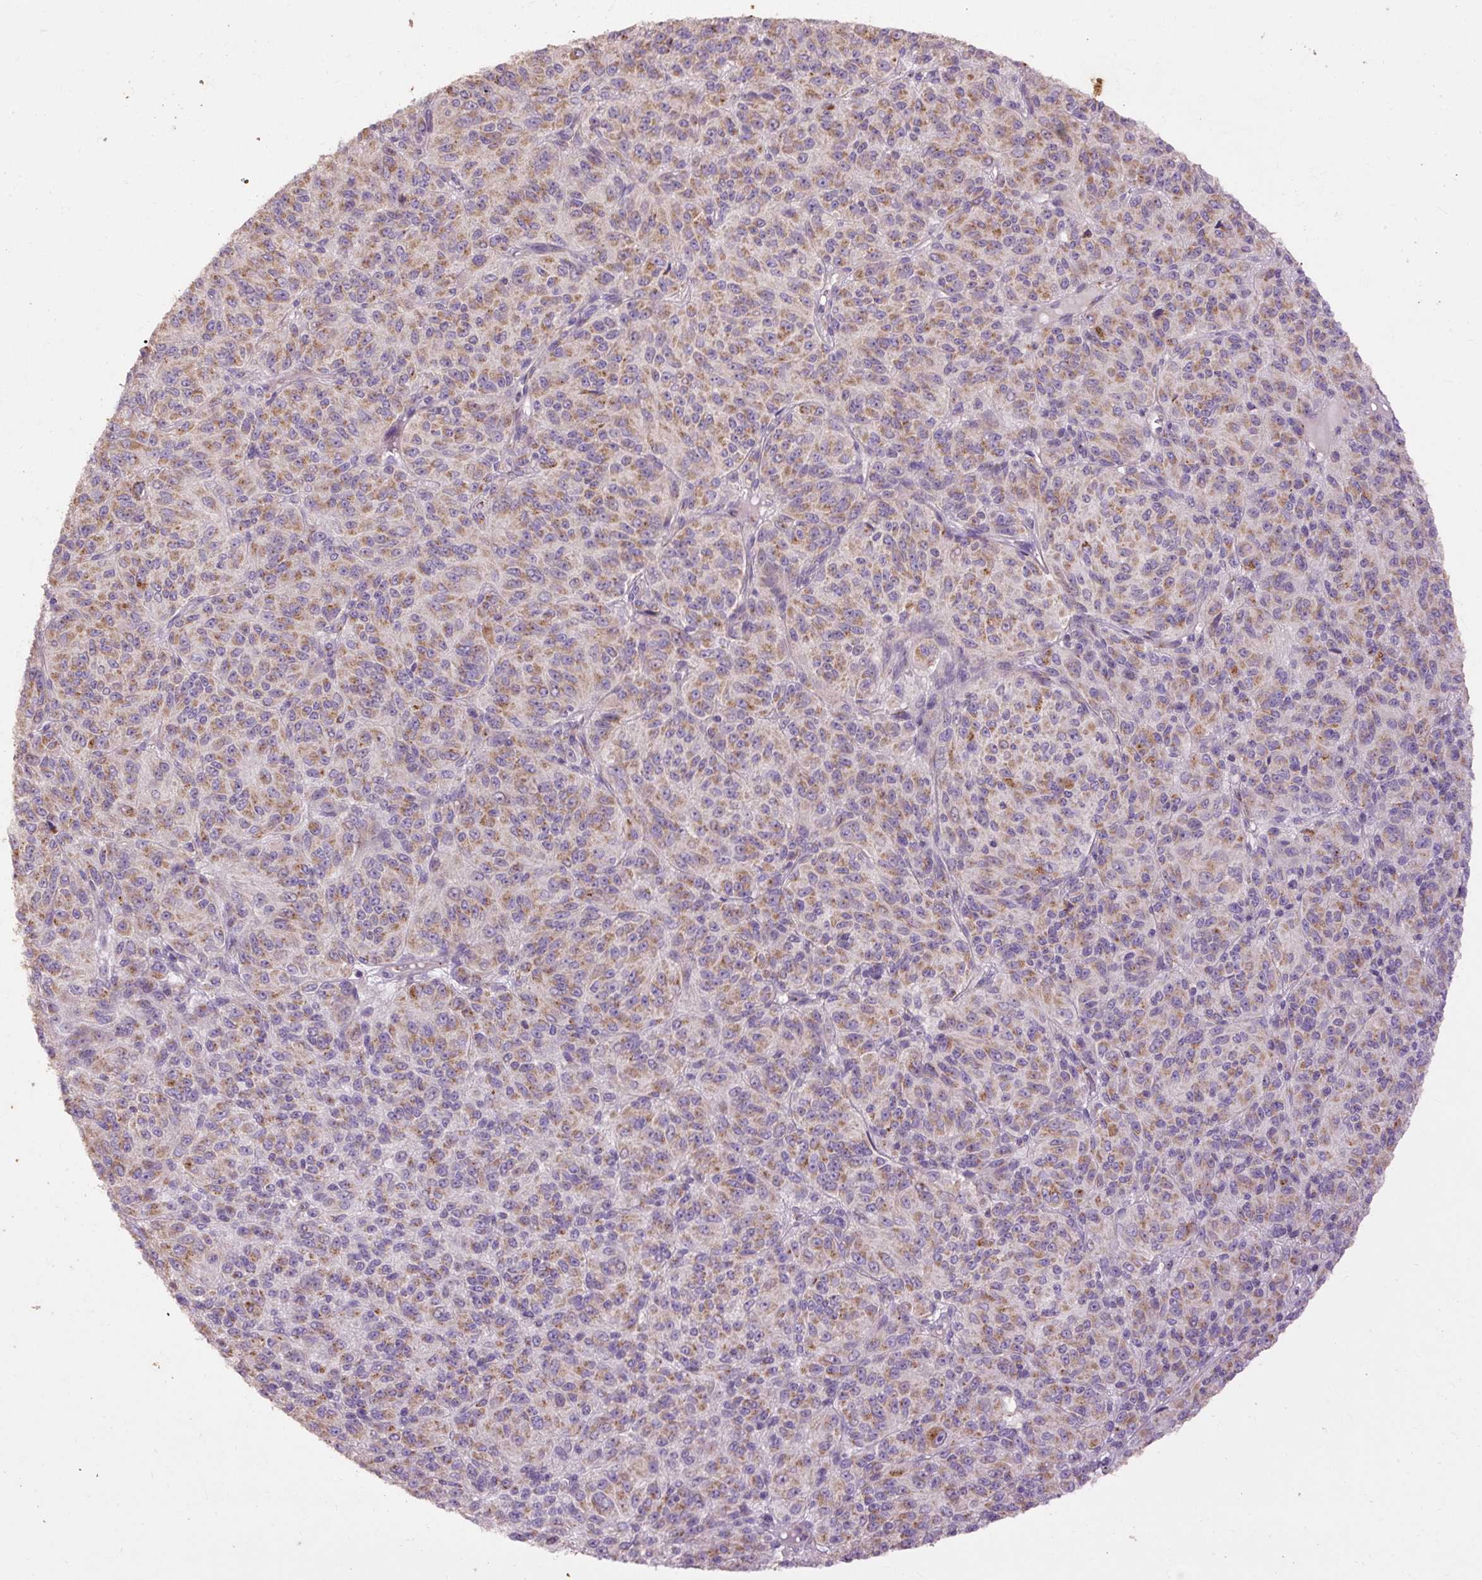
{"staining": {"intensity": "moderate", "quantity": ">75%", "location": "cytoplasmic/membranous"}, "tissue": "melanoma", "cell_type": "Tumor cells", "image_type": "cancer", "snomed": [{"axis": "morphology", "description": "Malignant melanoma, Metastatic site"}, {"axis": "topography", "description": "Brain"}], "caption": "The photomicrograph shows a brown stain indicating the presence of a protein in the cytoplasmic/membranous of tumor cells in malignant melanoma (metastatic site).", "gene": "ABR", "patient": {"sex": "female", "age": 56}}